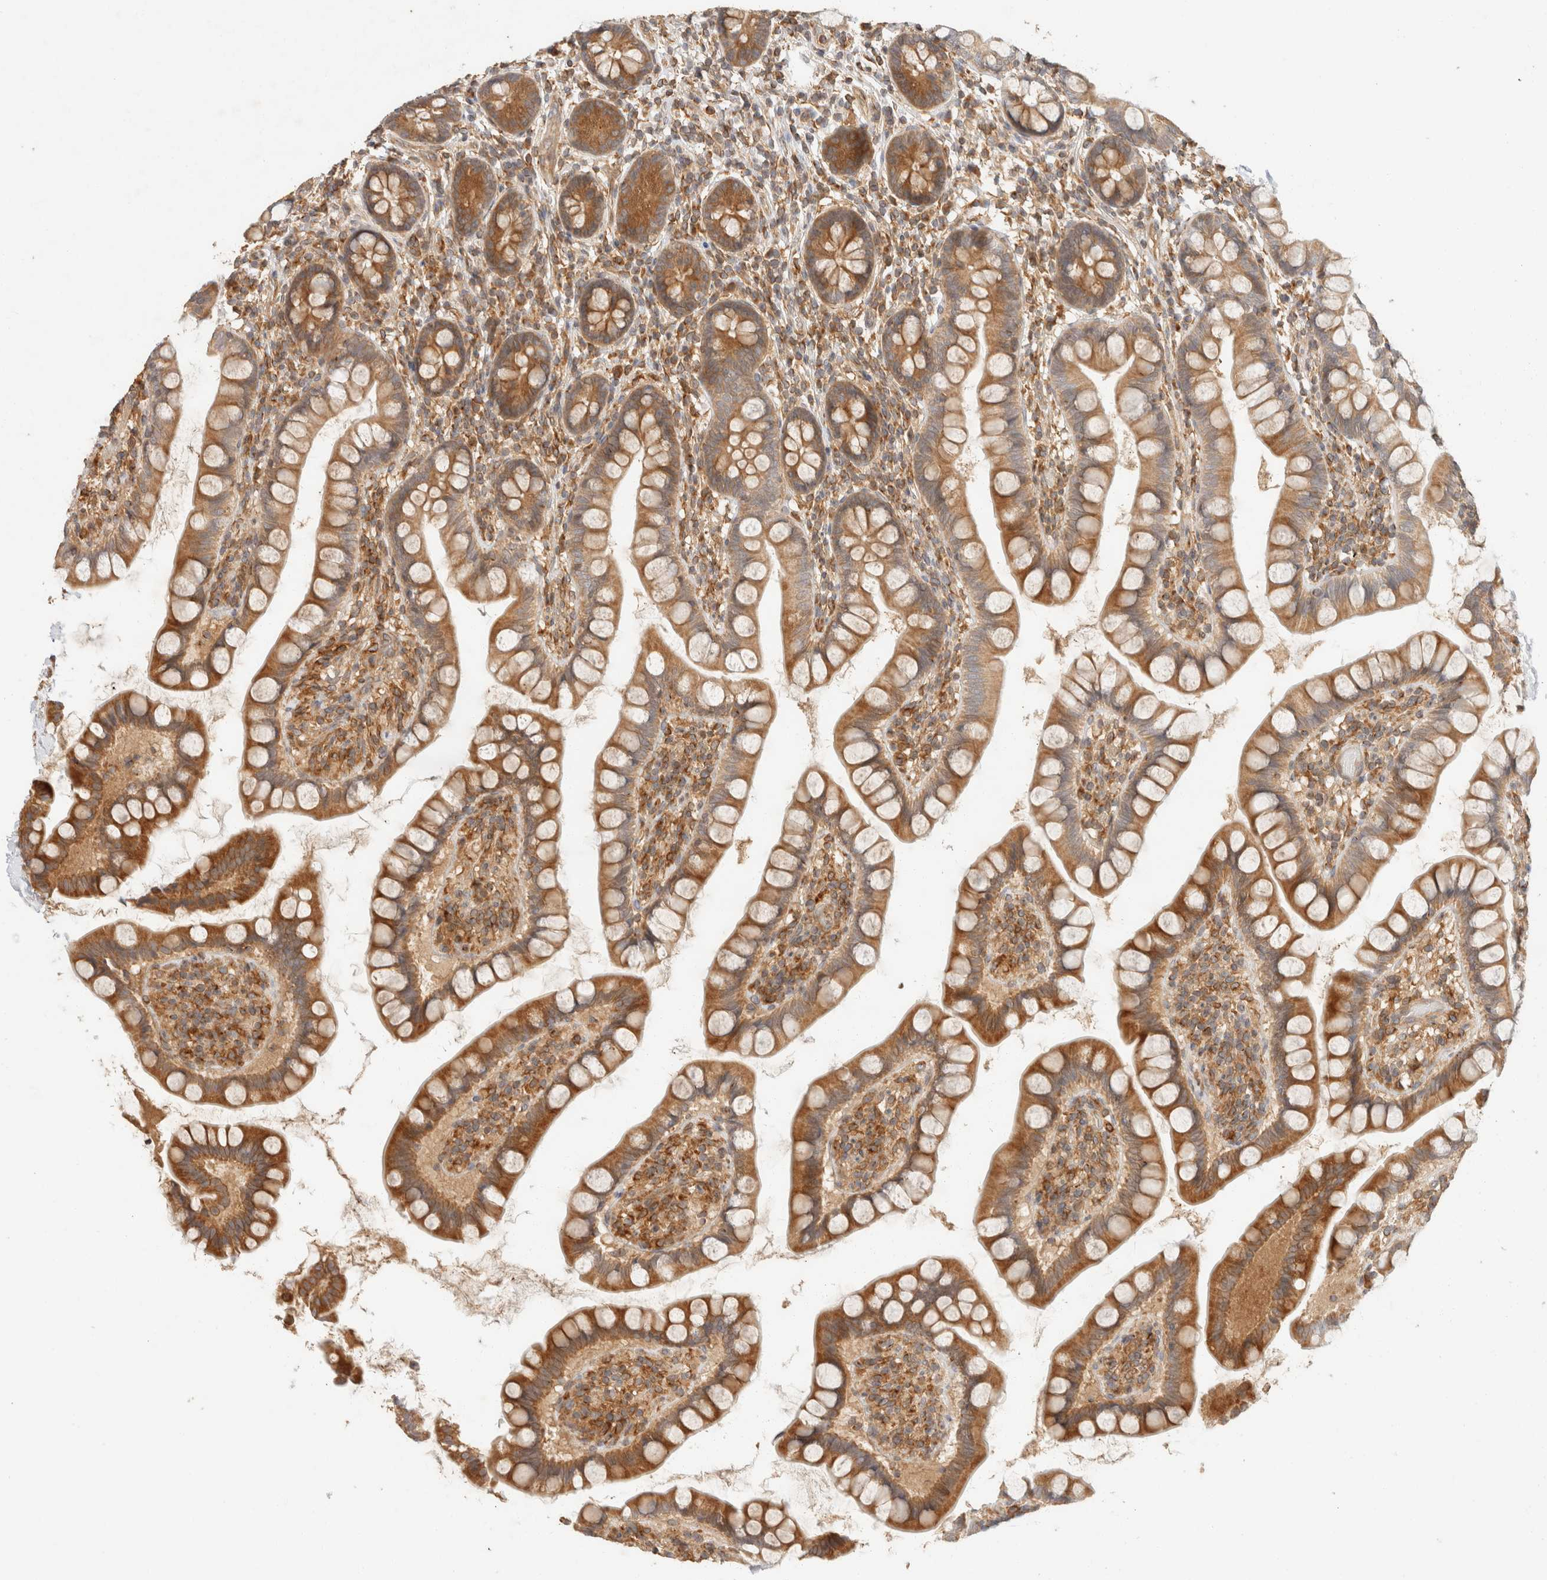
{"staining": {"intensity": "strong", "quantity": ">75%", "location": "cytoplasmic/membranous"}, "tissue": "small intestine", "cell_type": "Glandular cells", "image_type": "normal", "snomed": [{"axis": "morphology", "description": "Normal tissue, NOS"}, {"axis": "topography", "description": "Small intestine"}], "caption": "DAB immunohistochemical staining of normal small intestine displays strong cytoplasmic/membranous protein positivity in about >75% of glandular cells. The staining was performed using DAB (3,3'-diaminobenzidine) to visualize the protein expression in brown, while the nuclei were stained in blue with hematoxylin (Magnification: 20x).", "gene": "TACC1", "patient": {"sex": "female", "age": 84}}